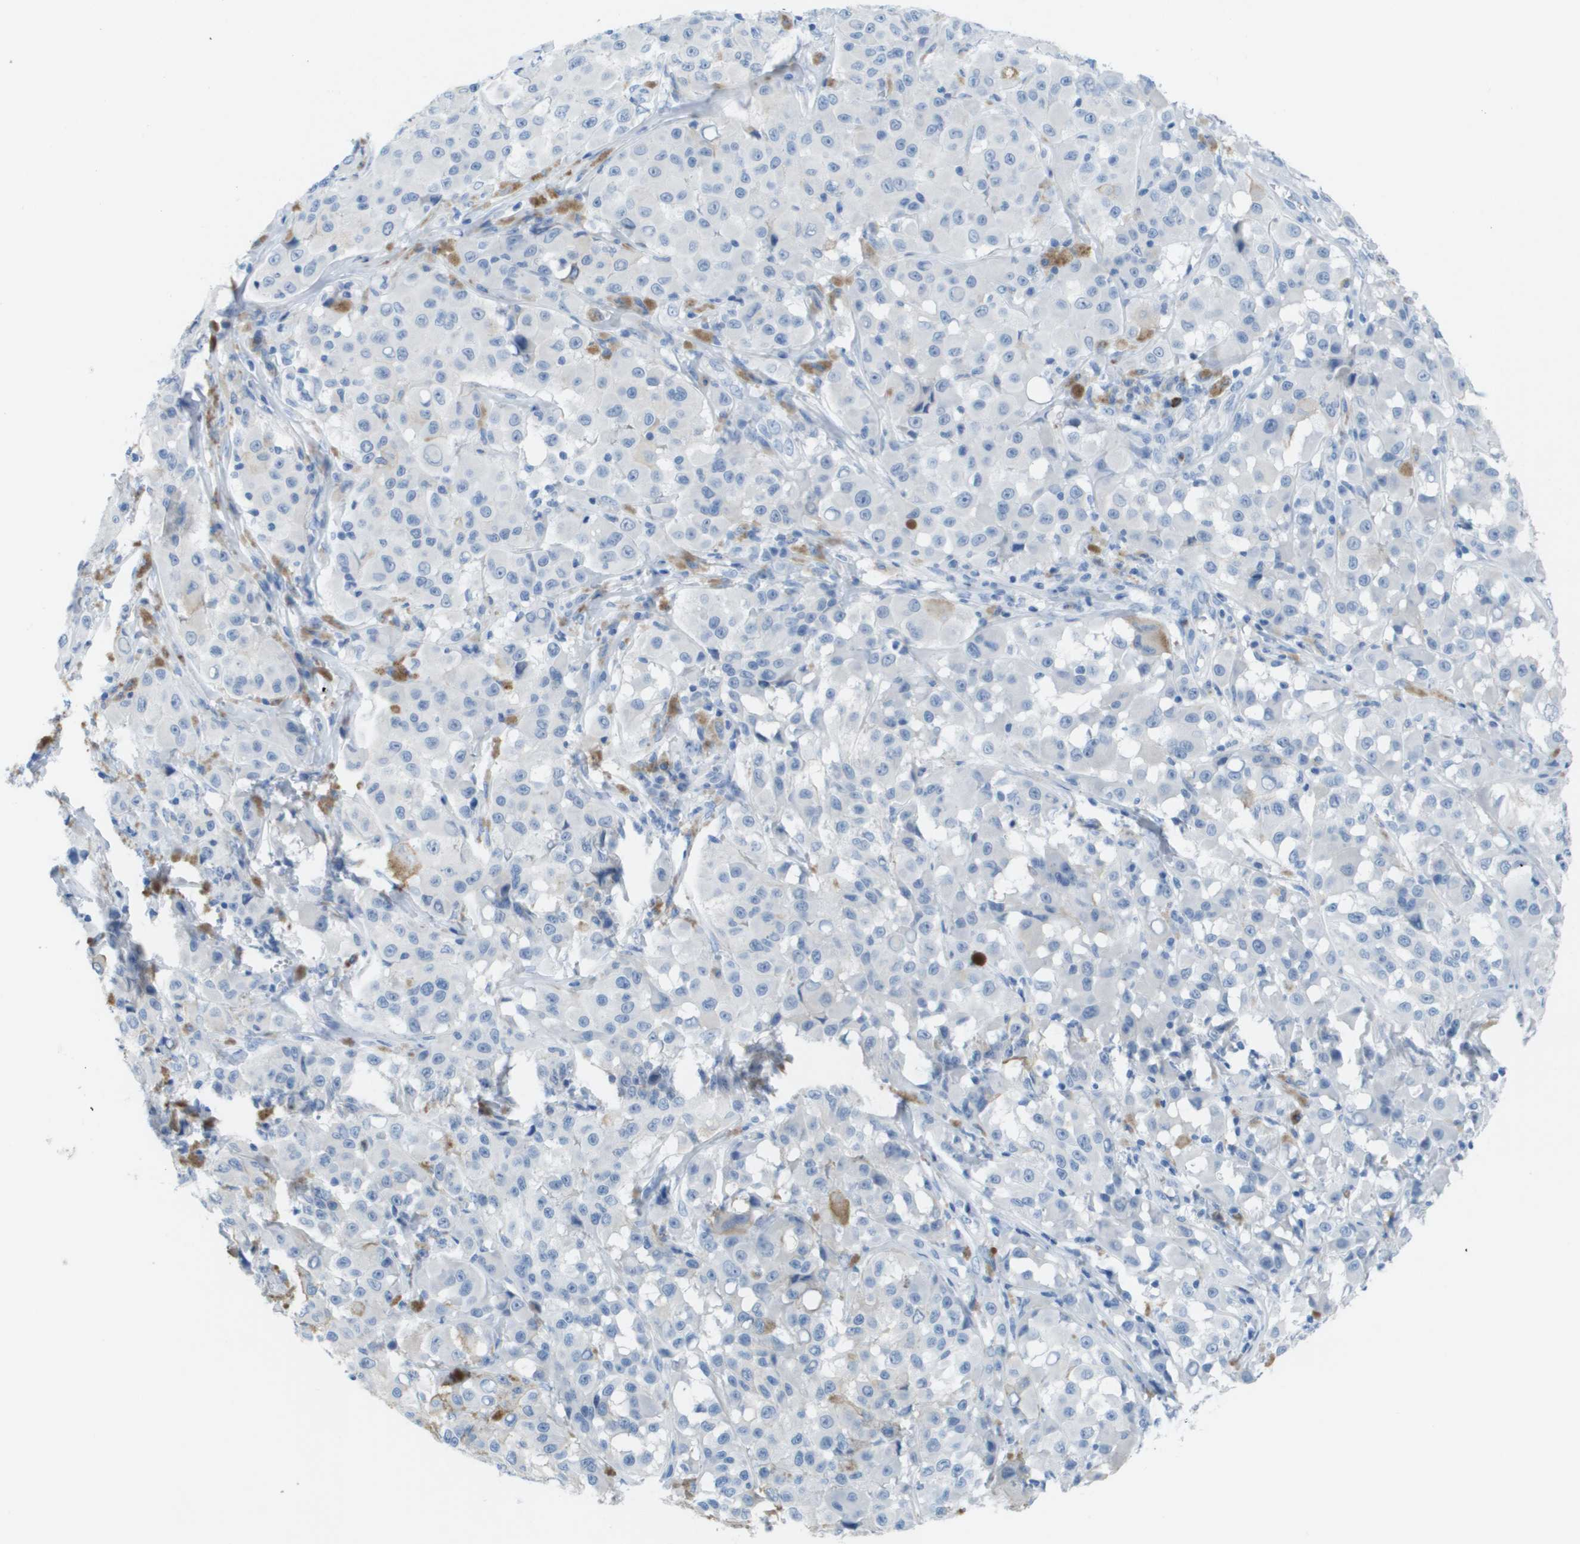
{"staining": {"intensity": "negative", "quantity": "none", "location": "none"}, "tissue": "melanoma", "cell_type": "Tumor cells", "image_type": "cancer", "snomed": [{"axis": "morphology", "description": "Malignant melanoma, NOS"}, {"axis": "topography", "description": "Skin"}], "caption": "The immunohistochemistry histopathology image has no significant staining in tumor cells of malignant melanoma tissue.", "gene": "GPR18", "patient": {"sex": "male", "age": 84}}